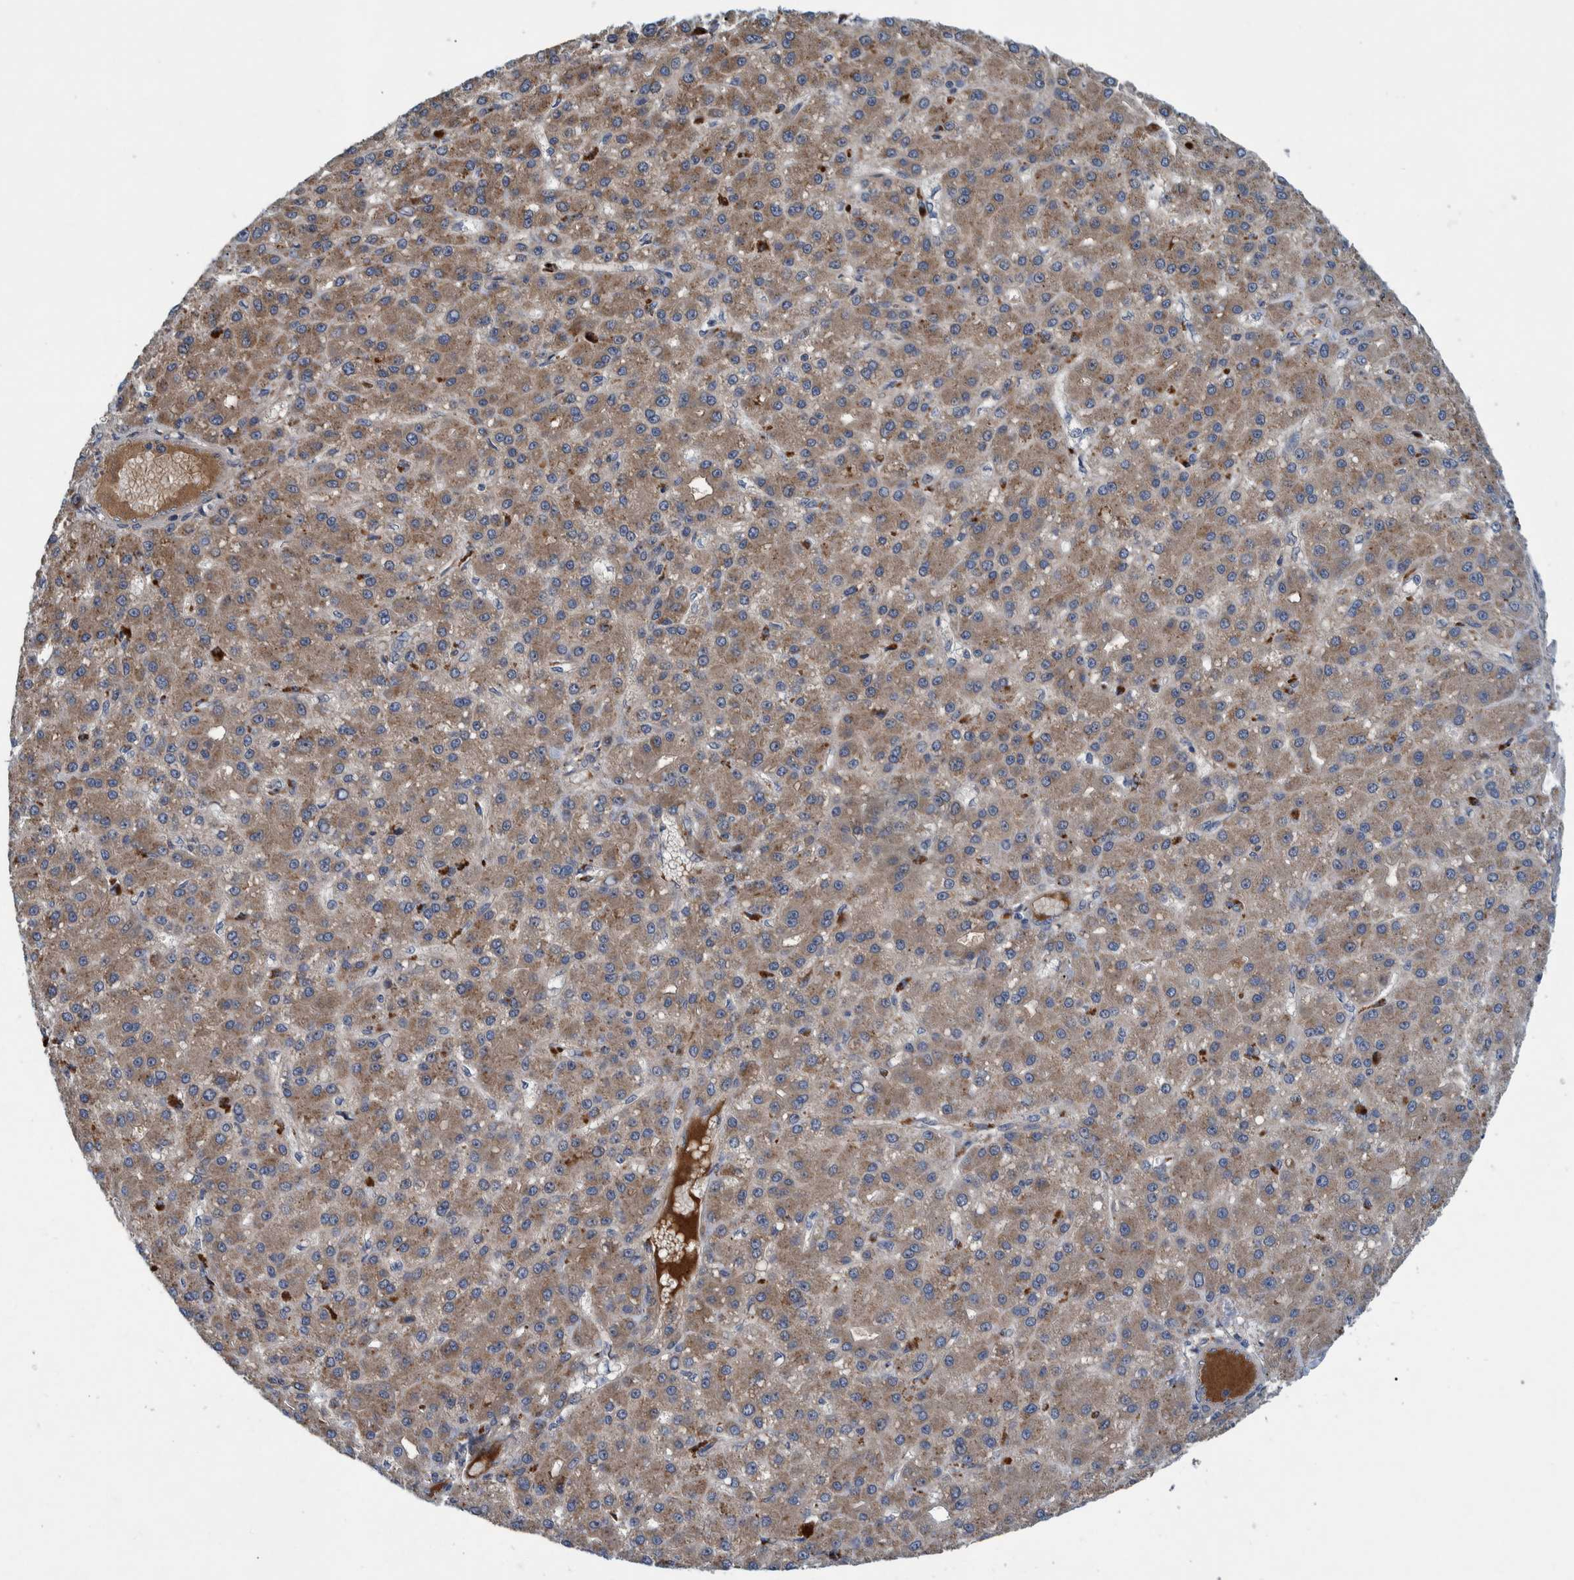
{"staining": {"intensity": "moderate", "quantity": ">75%", "location": "cytoplasmic/membranous"}, "tissue": "liver cancer", "cell_type": "Tumor cells", "image_type": "cancer", "snomed": [{"axis": "morphology", "description": "Carcinoma, Hepatocellular, NOS"}, {"axis": "topography", "description": "Liver"}], "caption": "Hepatocellular carcinoma (liver) was stained to show a protein in brown. There is medium levels of moderate cytoplasmic/membranous positivity in about >75% of tumor cells.", "gene": "ITIH3", "patient": {"sex": "male", "age": 67}}